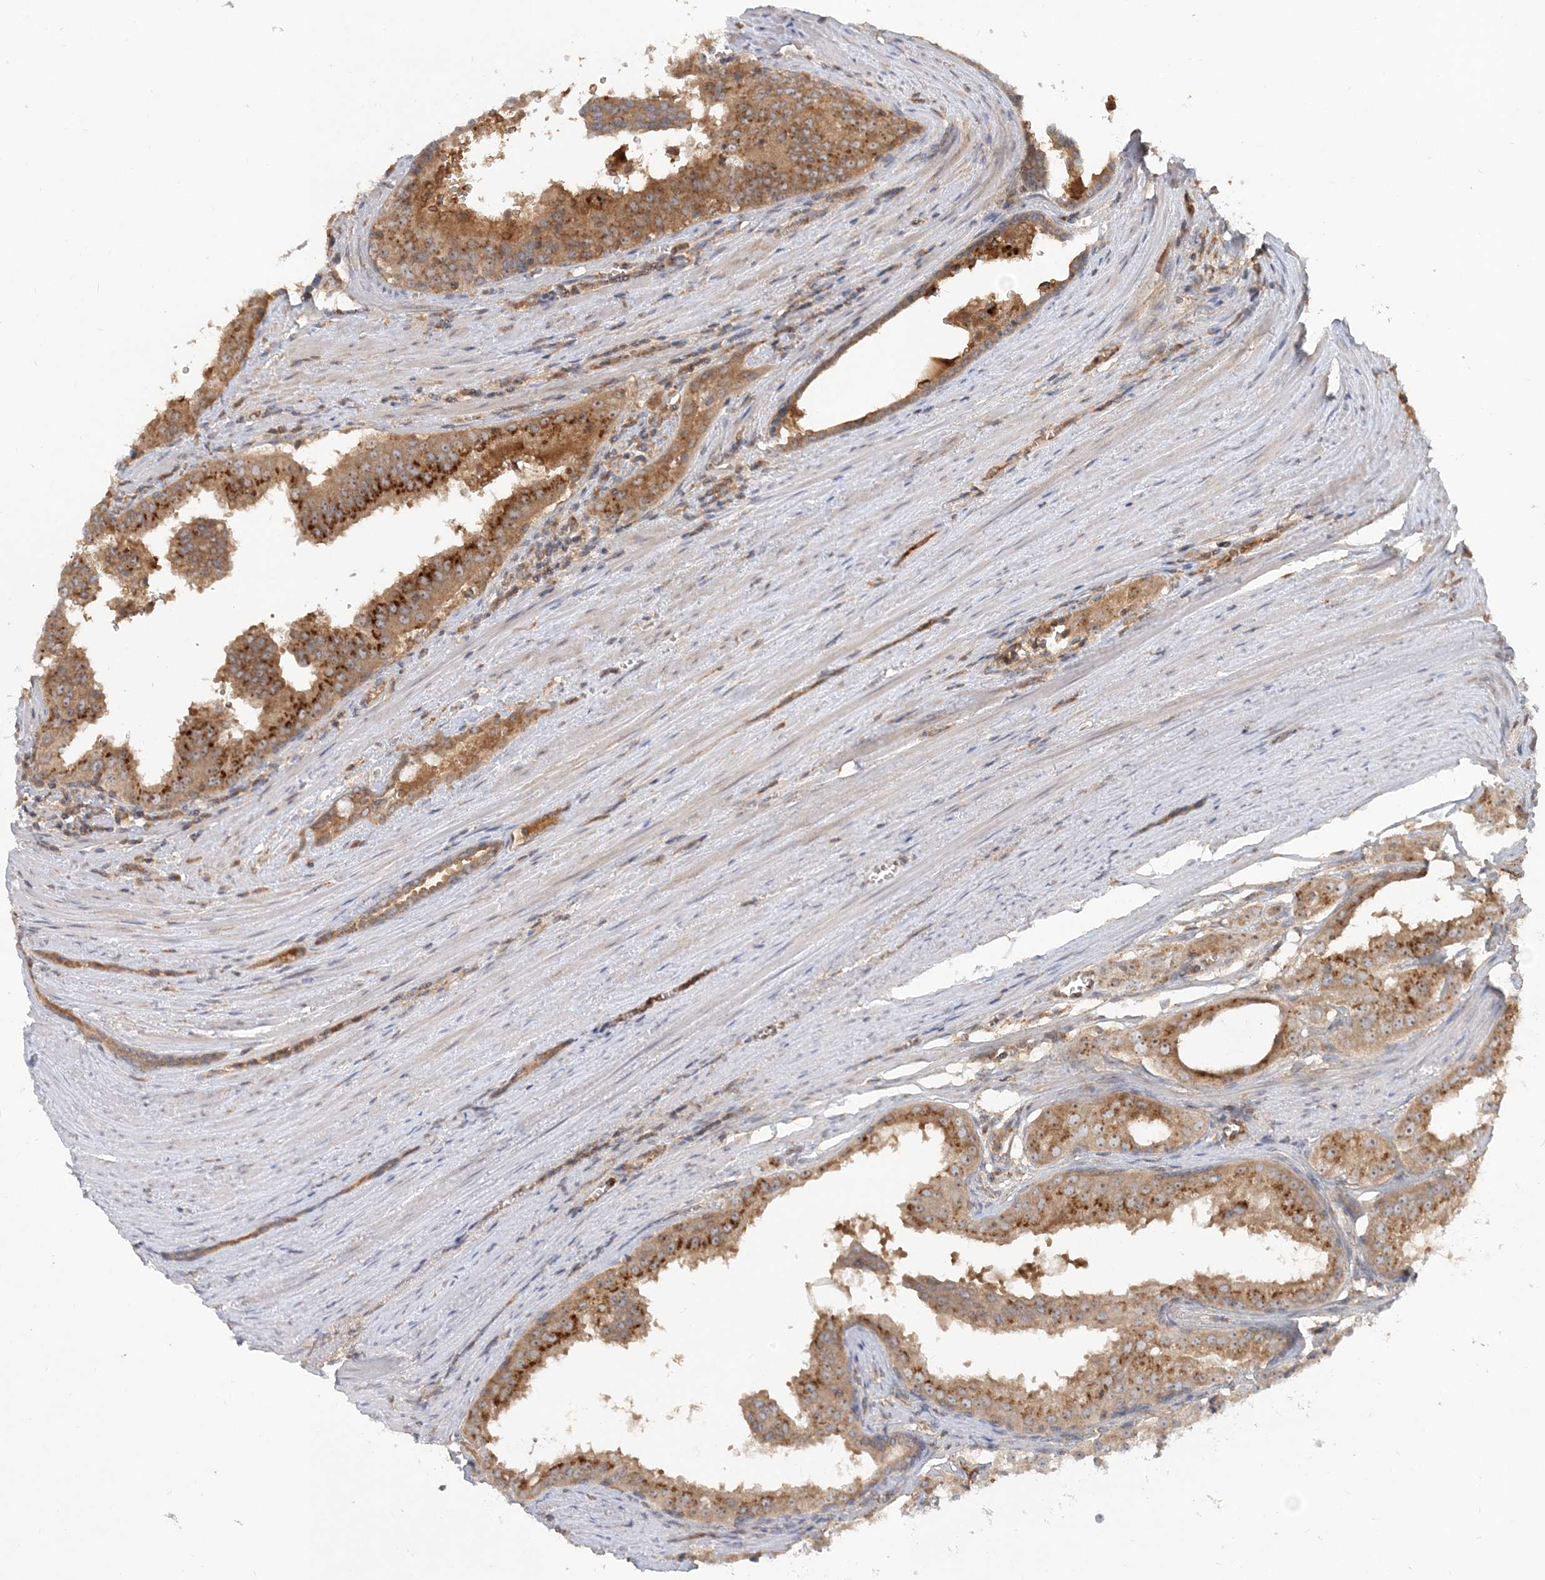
{"staining": {"intensity": "moderate", "quantity": ">75%", "location": "cytoplasmic/membranous"}, "tissue": "prostate cancer", "cell_type": "Tumor cells", "image_type": "cancer", "snomed": [{"axis": "morphology", "description": "Adenocarcinoma, High grade"}, {"axis": "topography", "description": "Prostate"}], "caption": "IHC histopathology image of neoplastic tissue: prostate cancer stained using IHC displays medium levels of moderate protein expression localized specifically in the cytoplasmic/membranous of tumor cells, appearing as a cytoplasmic/membranous brown color.", "gene": "AP1AR", "patient": {"sex": "male", "age": 68}}